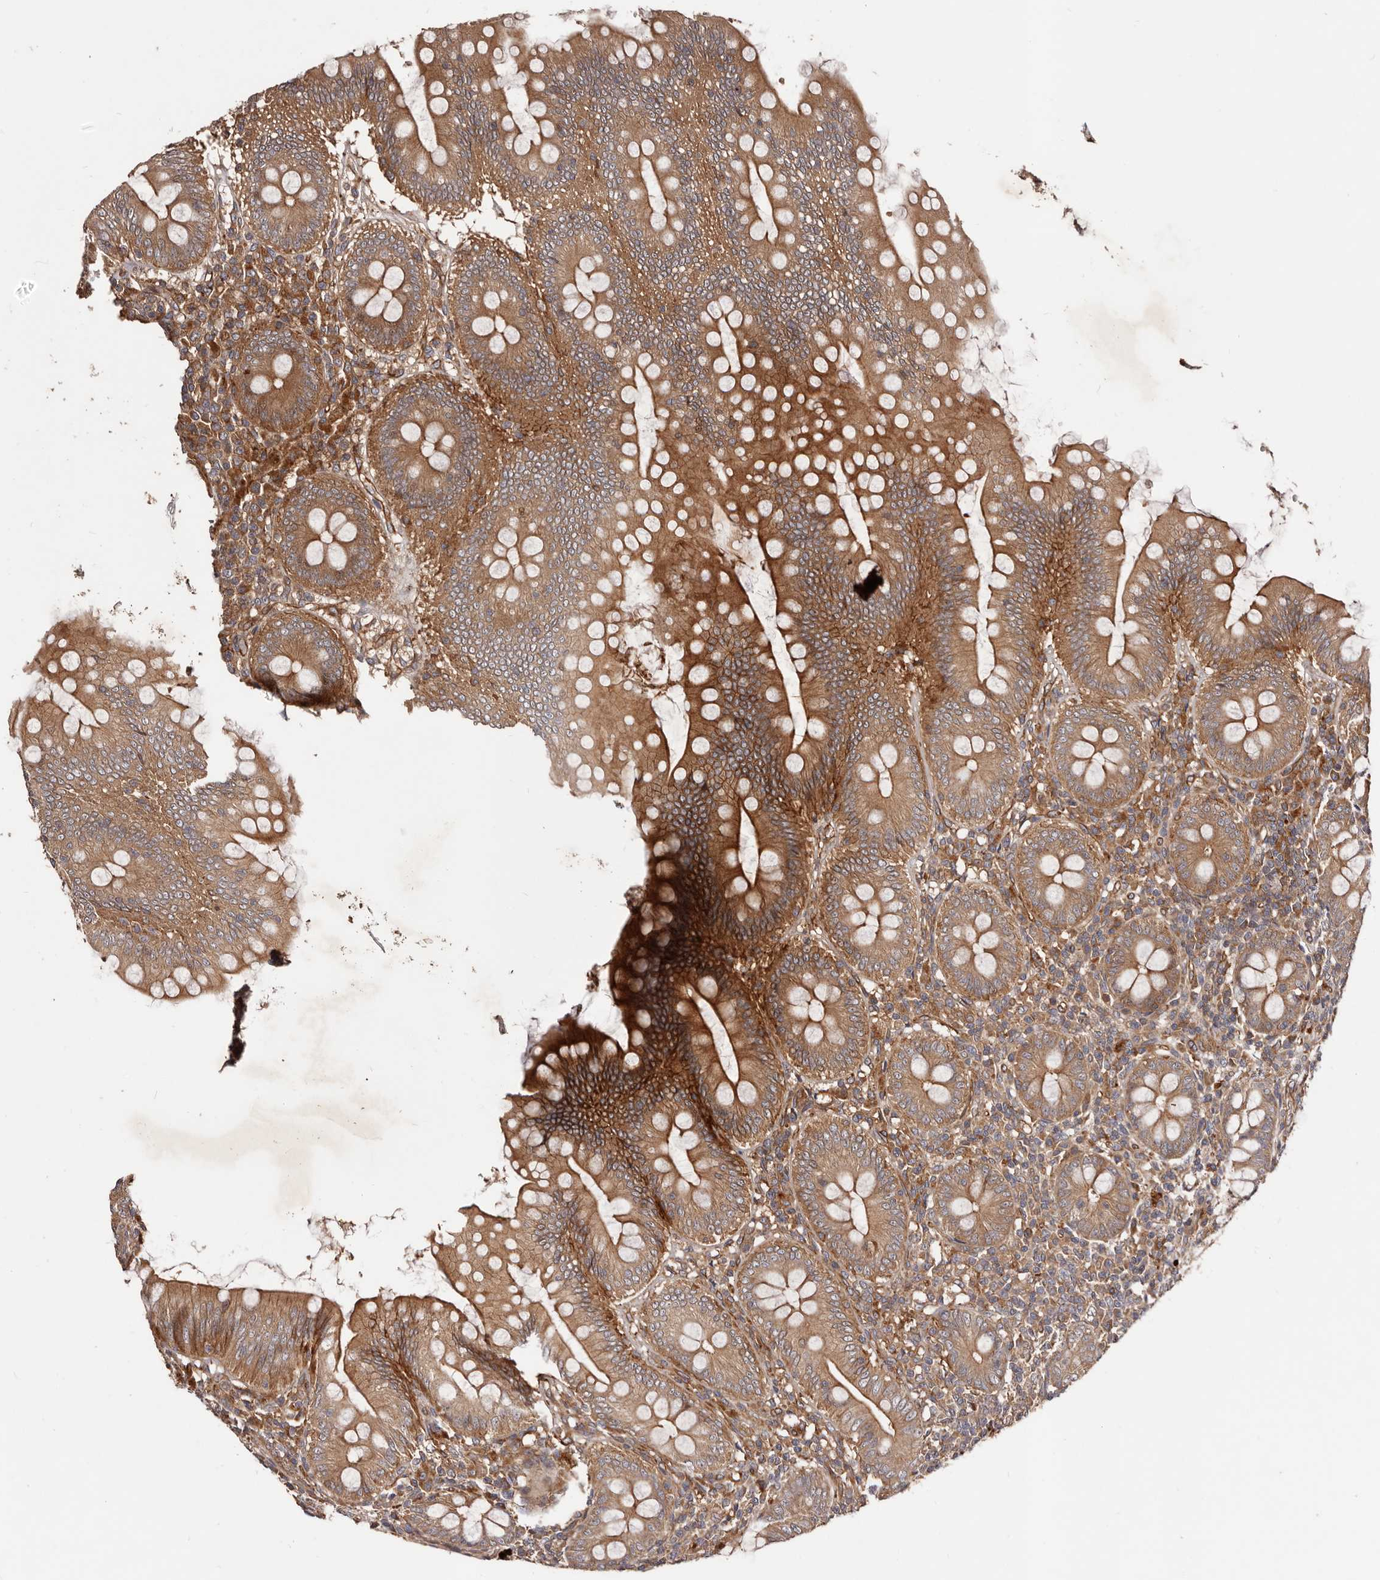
{"staining": {"intensity": "moderate", "quantity": ">75%", "location": "cytoplasmic/membranous,nuclear"}, "tissue": "appendix", "cell_type": "Glandular cells", "image_type": "normal", "snomed": [{"axis": "morphology", "description": "Normal tissue, NOS"}, {"axis": "topography", "description": "Appendix"}], "caption": "High-magnification brightfield microscopy of unremarkable appendix stained with DAB (3,3'-diaminobenzidine) (brown) and counterstained with hematoxylin (blue). glandular cells exhibit moderate cytoplasmic/membranous,nuclear expression is appreciated in approximately>75% of cells.", "gene": "GTPBP1", "patient": {"sex": "male", "age": 14}}